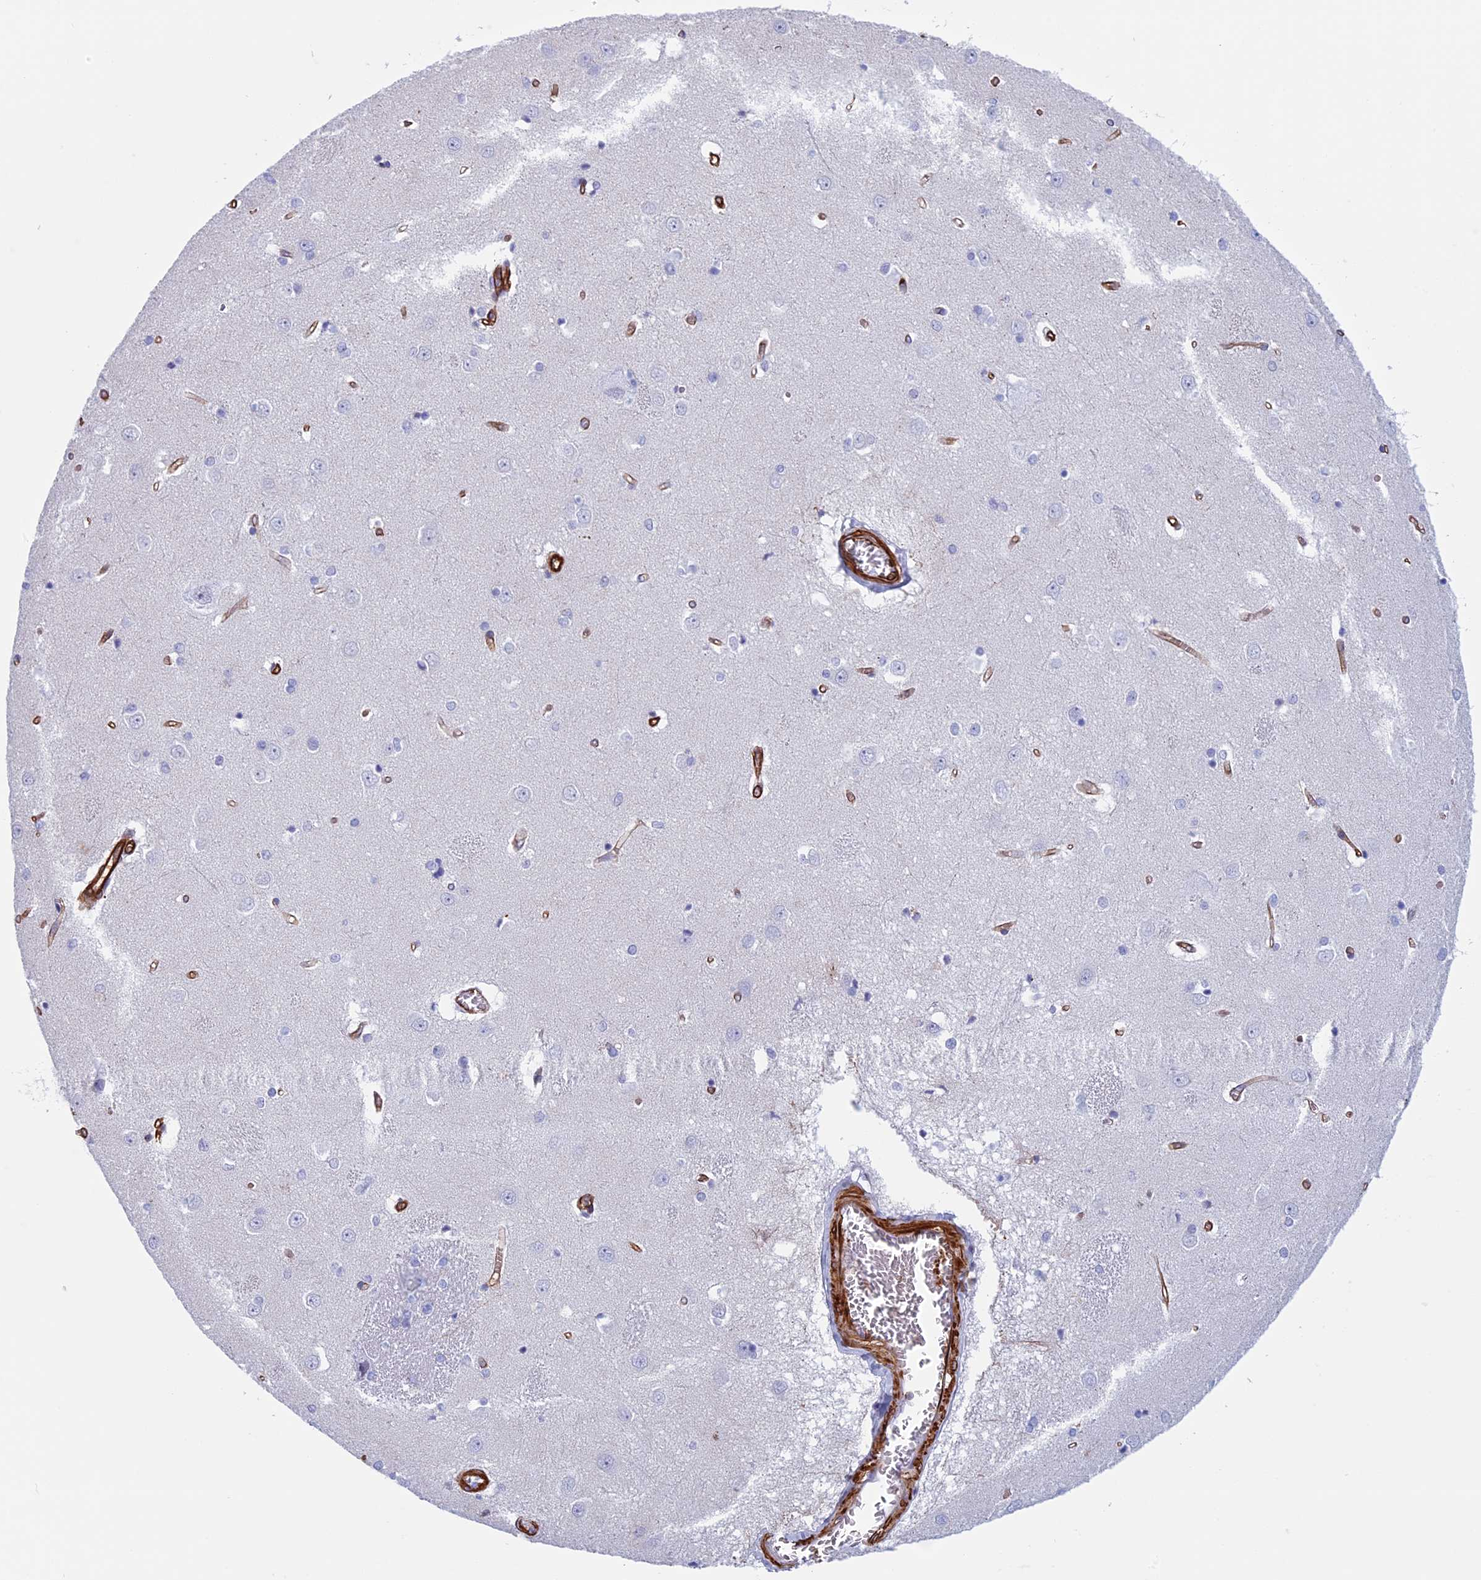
{"staining": {"intensity": "negative", "quantity": "none", "location": "none"}, "tissue": "caudate", "cell_type": "Glial cells", "image_type": "normal", "snomed": [{"axis": "morphology", "description": "Normal tissue, NOS"}, {"axis": "topography", "description": "Lateral ventricle wall"}], "caption": "Histopathology image shows no significant protein staining in glial cells of unremarkable caudate. (DAB immunohistochemistry (IHC), high magnification).", "gene": "ANGPTL2", "patient": {"sex": "male", "age": 37}}